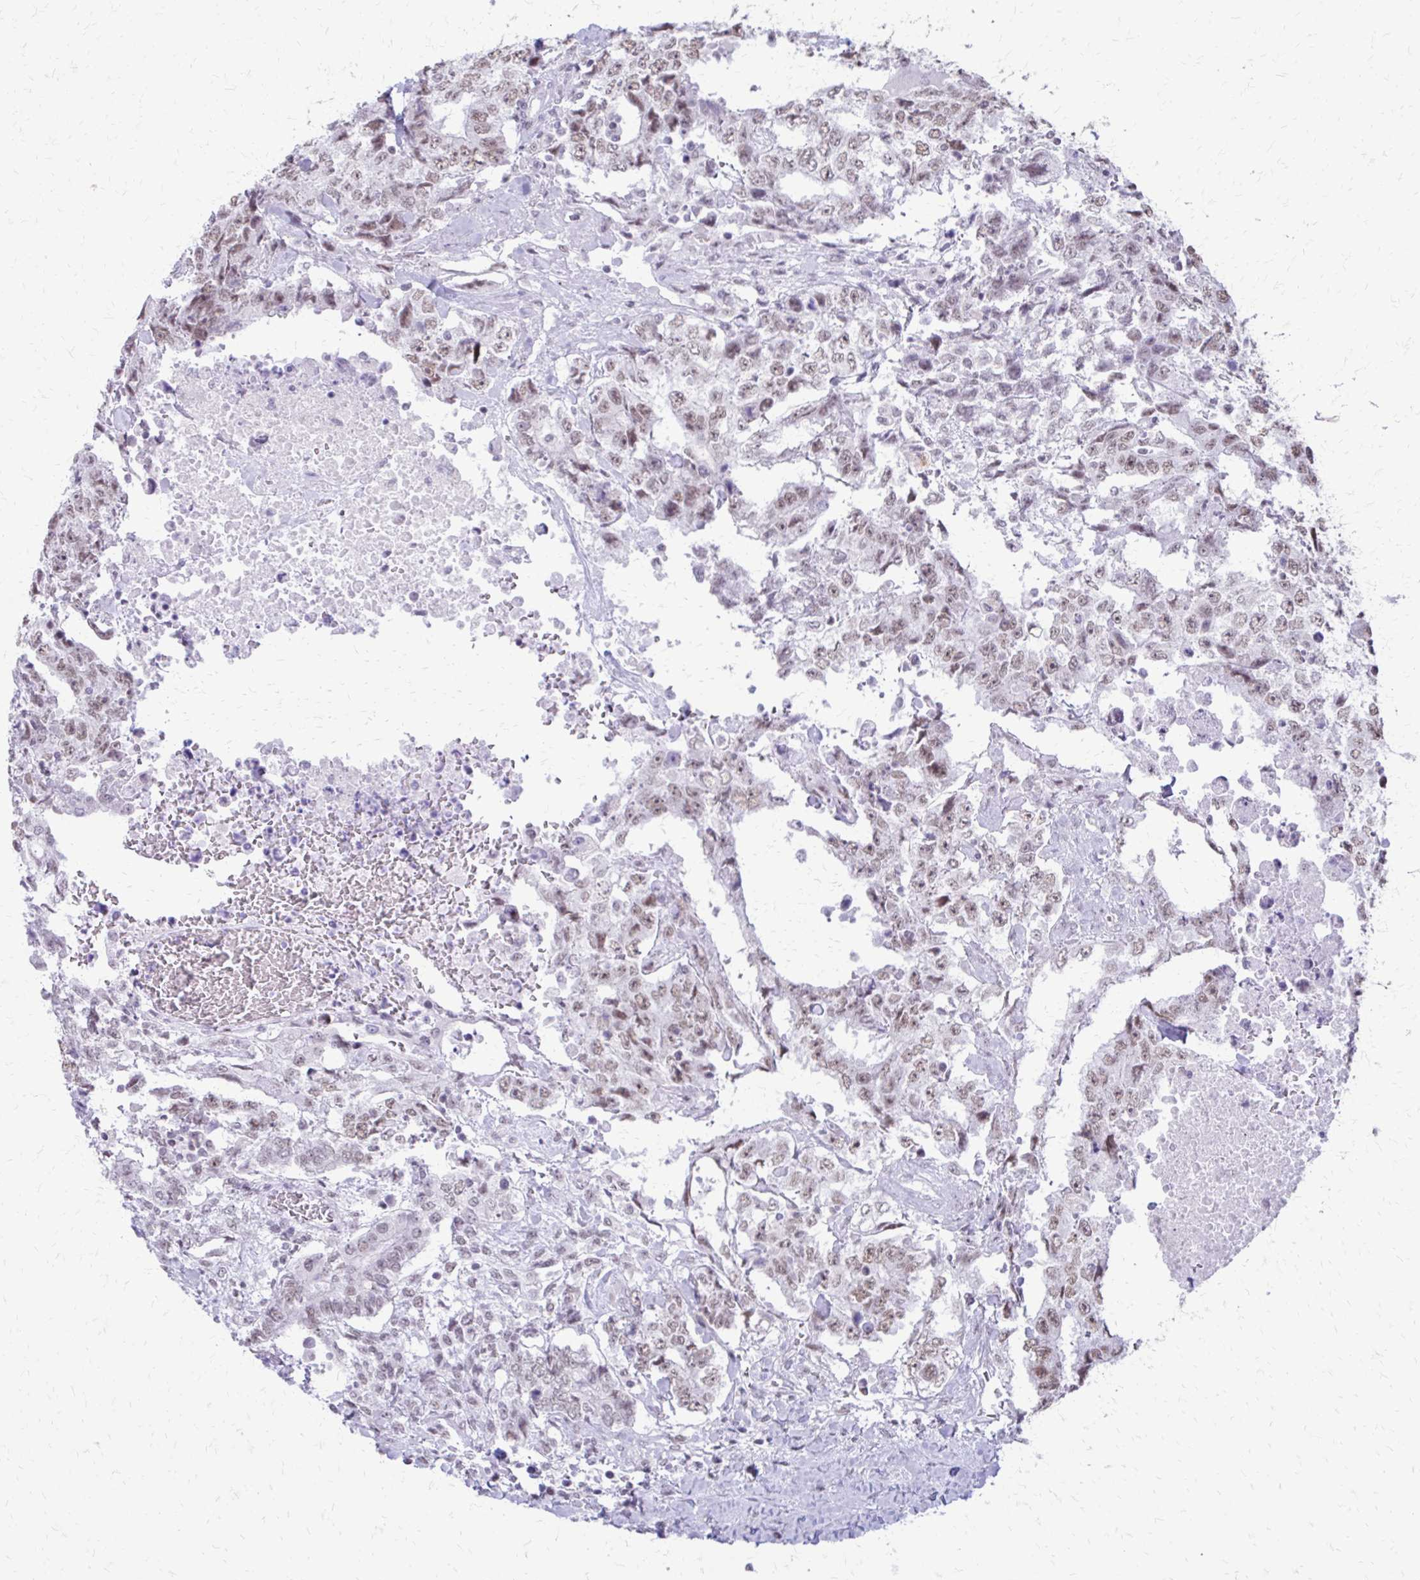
{"staining": {"intensity": "weak", "quantity": ">75%", "location": "nuclear"}, "tissue": "testis cancer", "cell_type": "Tumor cells", "image_type": "cancer", "snomed": [{"axis": "morphology", "description": "Carcinoma, Embryonal, NOS"}, {"axis": "topography", "description": "Testis"}], "caption": "Protein staining by immunohistochemistry (IHC) demonstrates weak nuclear expression in approximately >75% of tumor cells in testis cancer. (DAB IHC, brown staining for protein, blue staining for nuclei).", "gene": "SS18", "patient": {"sex": "male", "age": 24}}